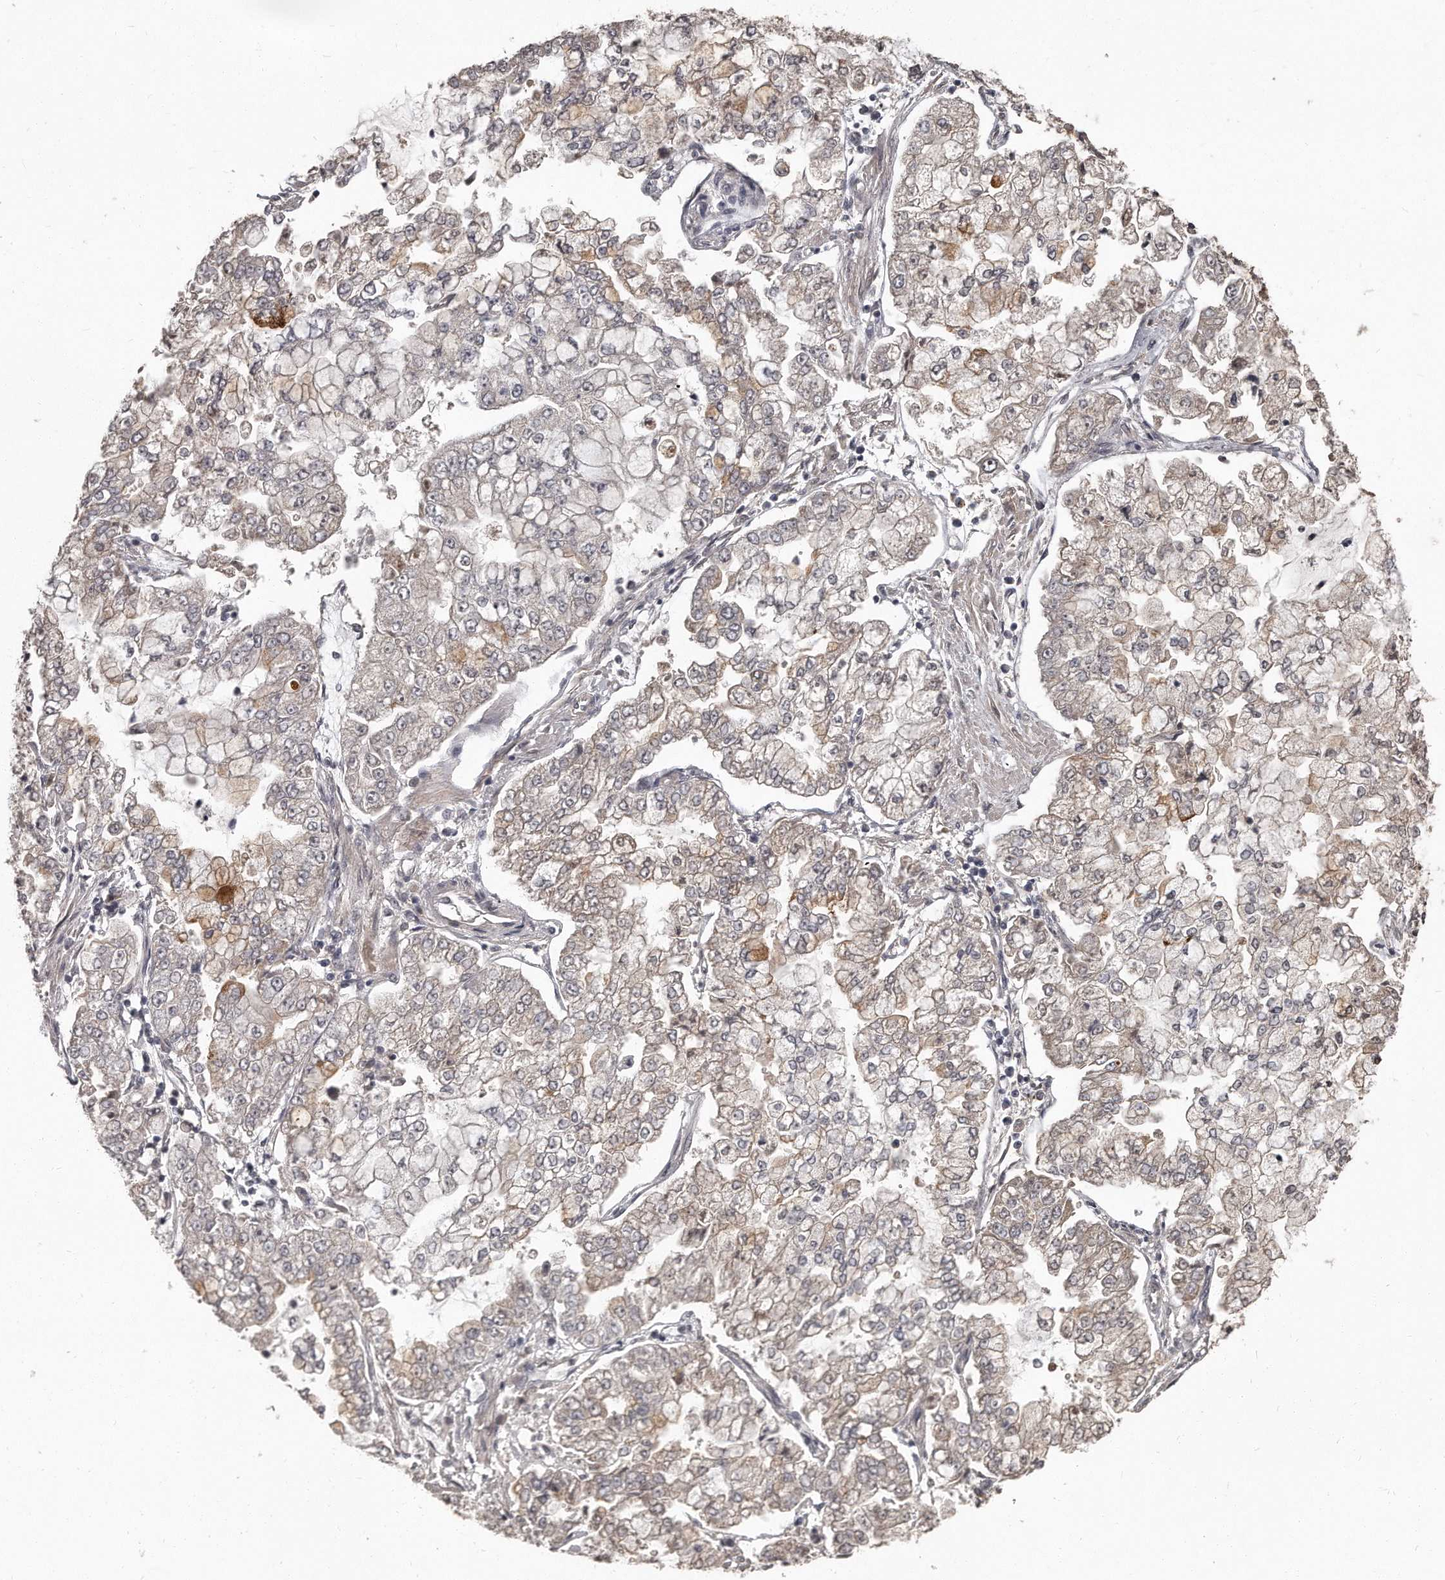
{"staining": {"intensity": "weak", "quantity": "<25%", "location": "cytoplasmic/membranous"}, "tissue": "stomach cancer", "cell_type": "Tumor cells", "image_type": "cancer", "snomed": [{"axis": "morphology", "description": "Adenocarcinoma, NOS"}, {"axis": "topography", "description": "Stomach"}], "caption": "Immunohistochemistry (IHC) image of human stomach cancer (adenocarcinoma) stained for a protein (brown), which demonstrates no staining in tumor cells.", "gene": "GRB10", "patient": {"sex": "male", "age": 76}}